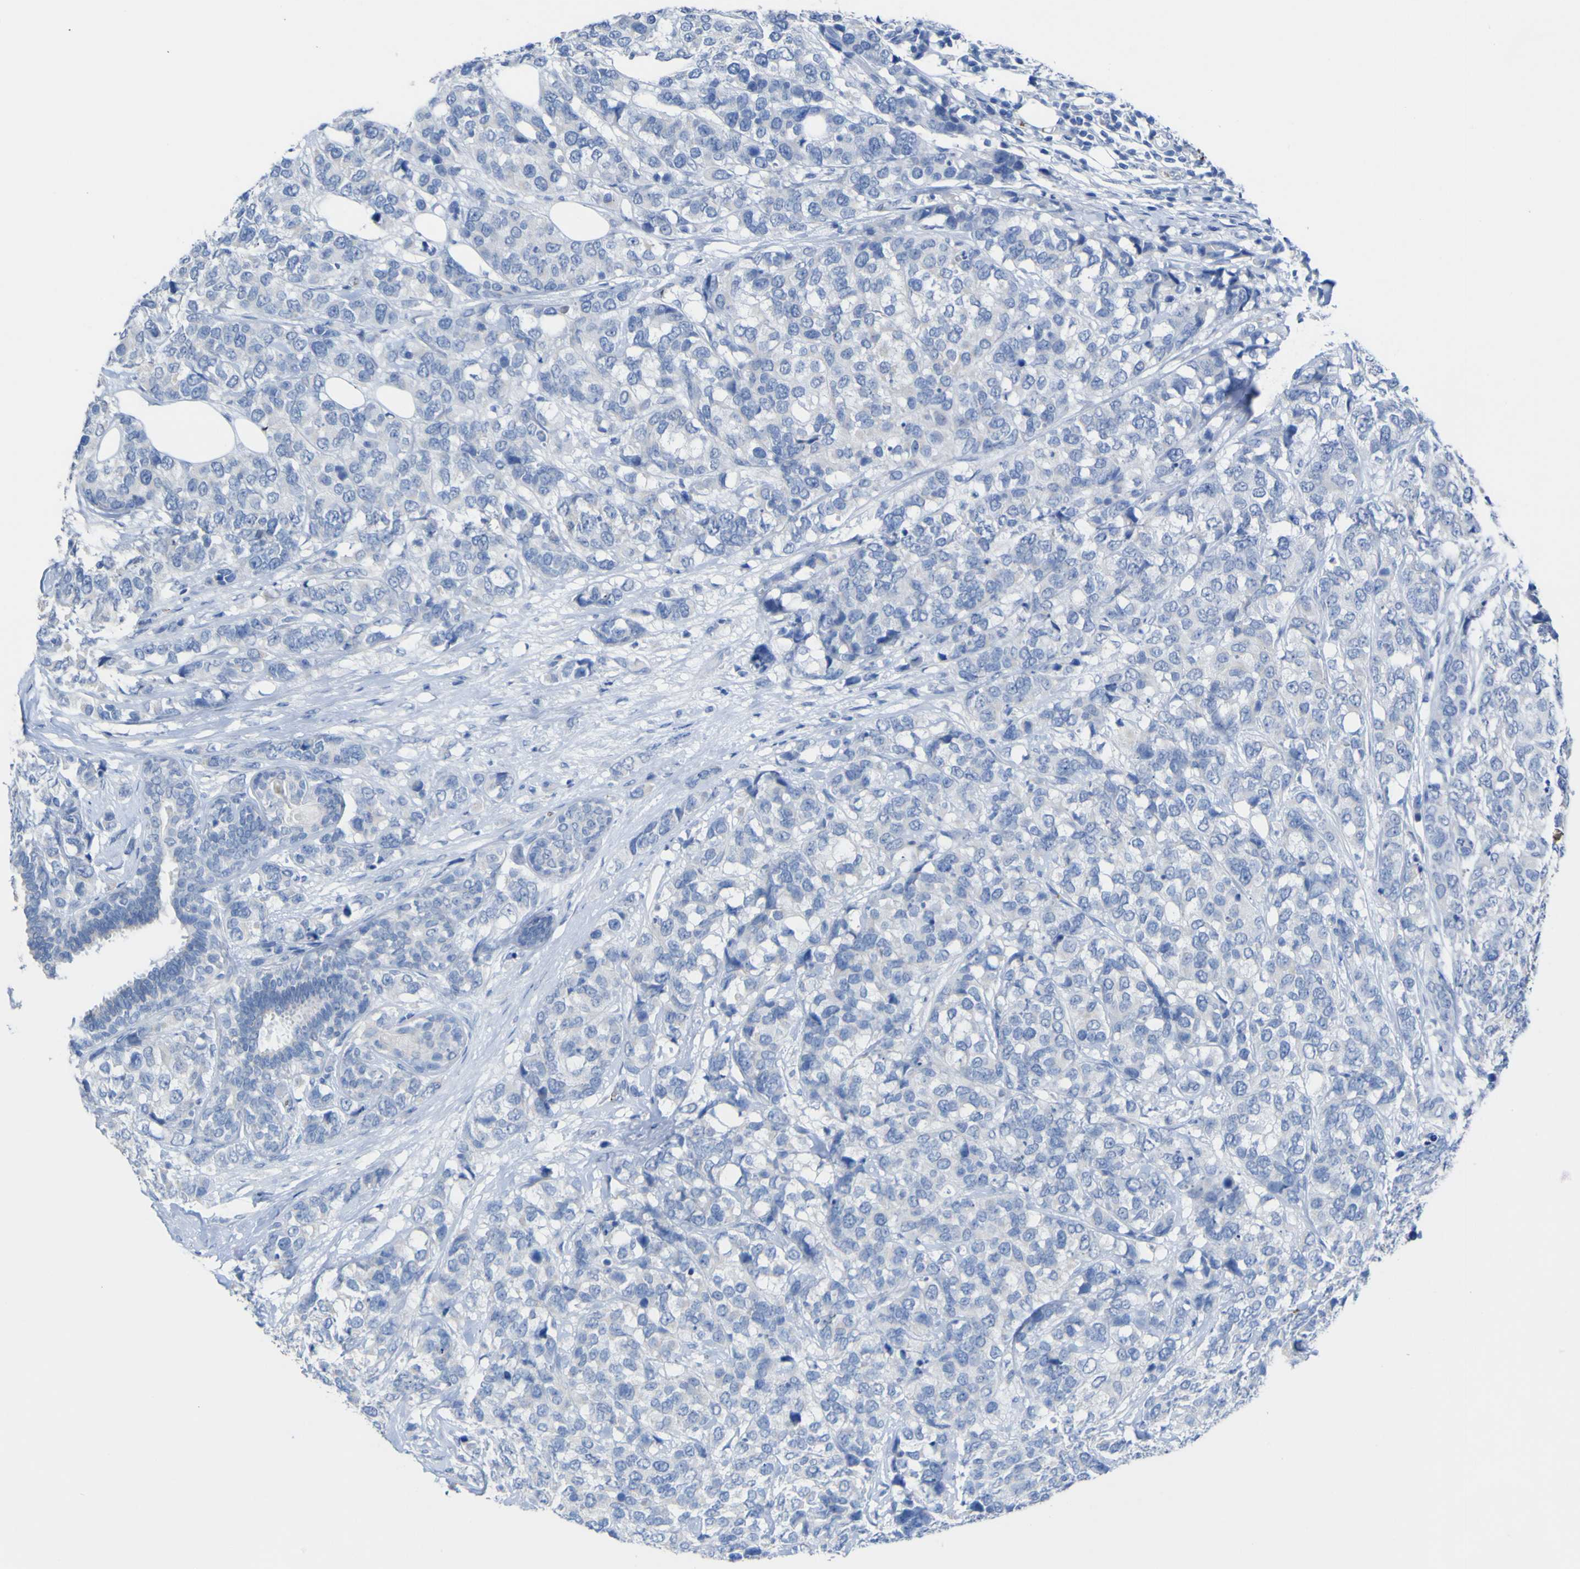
{"staining": {"intensity": "negative", "quantity": "none", "location": "none"}, "tissue": "breast cancer", "cell_type": "Tumor cells", "image_type": "cancer", "snomed": [{"axis": "morphology", "description": "Lobular carcinoma"}, {"axis": "topography", "description": "Breast"}], "caption": "This is an IHC micrograph of human breast cancer (lobular carcinoma). There is no expression in tumor cells.", "gene": "GCM1", "patient": {"sex": "female", "age": 59}}